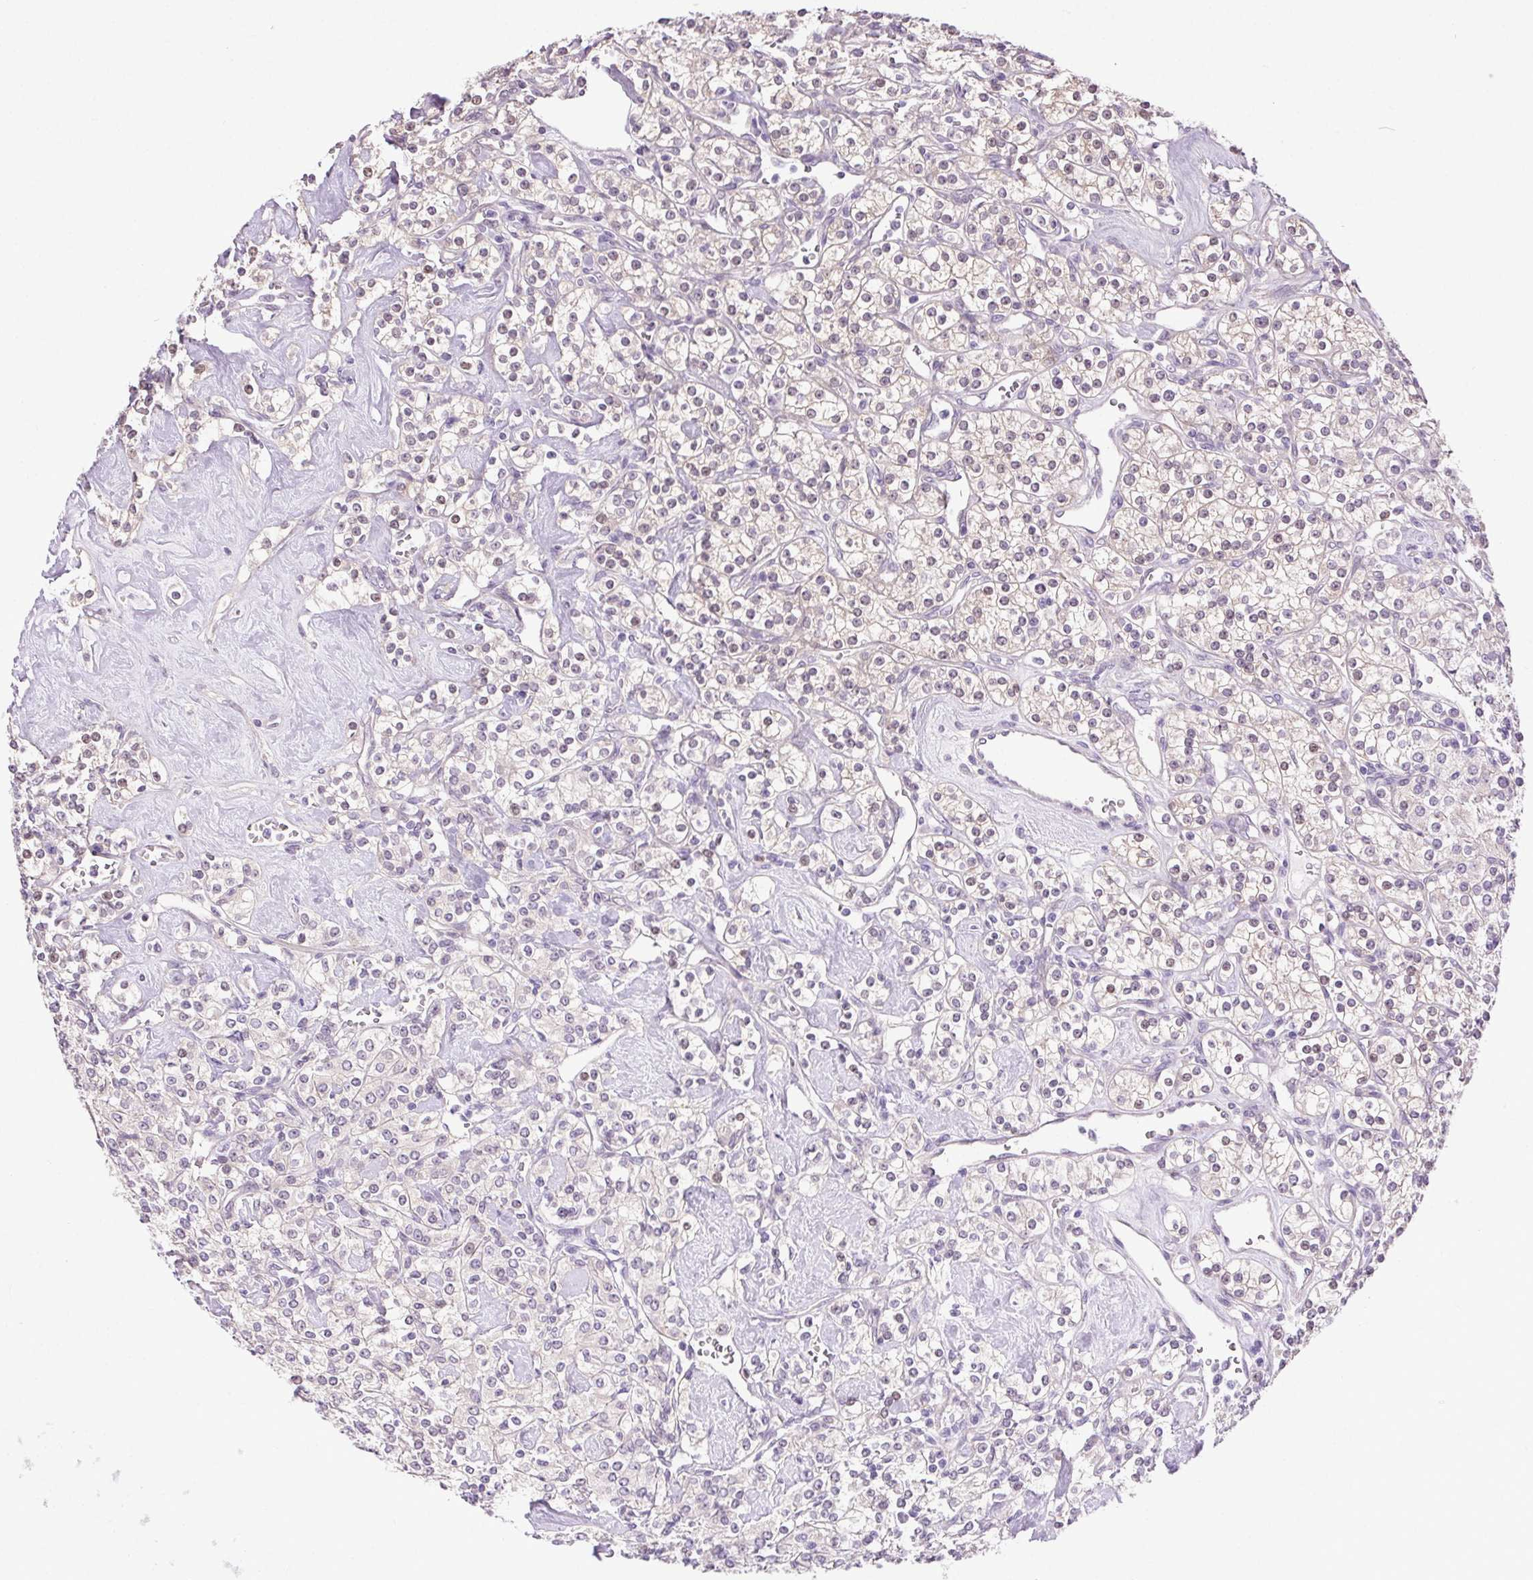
{"staining": {"intensity": "negative", "quantity": "none", "location": "none"}, "tissue": "renal cancer", "cell_type": "Tumor cells", "image_type": "cancer", "snomed": [{"axis": "morphology", "description": "Adenocarcinoma, NOS"}, {"axis": "topography", "description": "Kidney"}], "caption": "Protein analysis of renal adenocarcinoma exhibits no significant expression in tumor cells.", "gene": "SYT11", "patient": {"sex": "male", "age": 77}}